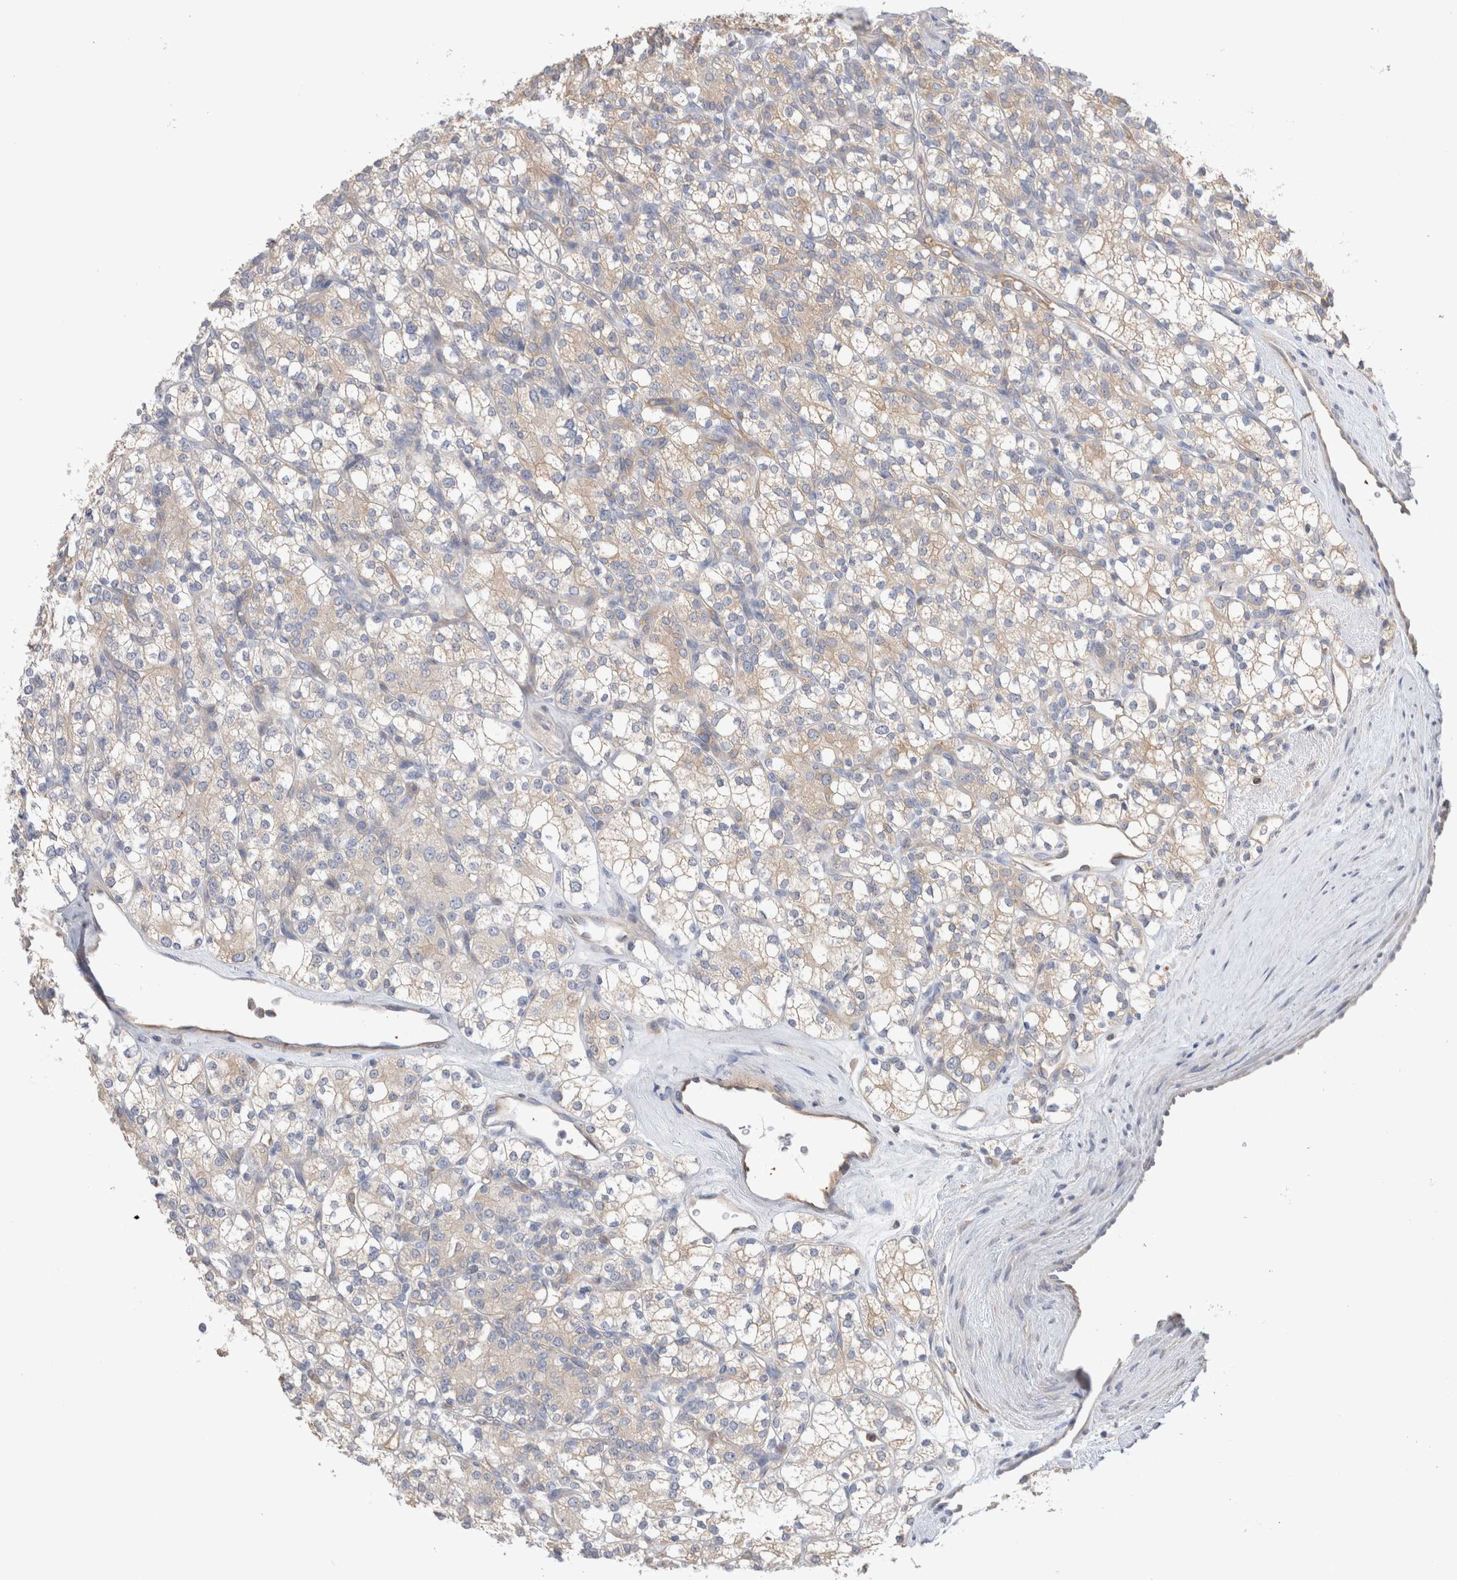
{"staining": {"intensity": "weak", "quantity": "25%-75%", "location": "cytoplasmic/membranous"}, "tissue": "renal cancer", "cell_type": "Tumor cells", "image_type": "cancer", "snomed": [{"axis": "morphology", "description": "Adenocarcinoma, NOS"}, {"axis": "topography", "description": "Kidney"}], "caption": "A low amount of weak cytoplasmic/membranous positivity is identified in approximately 25%-75% of tumor cells in renal cancer (adenocarcinoma) tissue.", "gene": "CAPN2", "patient": {"sex": "male", "age": 77}}